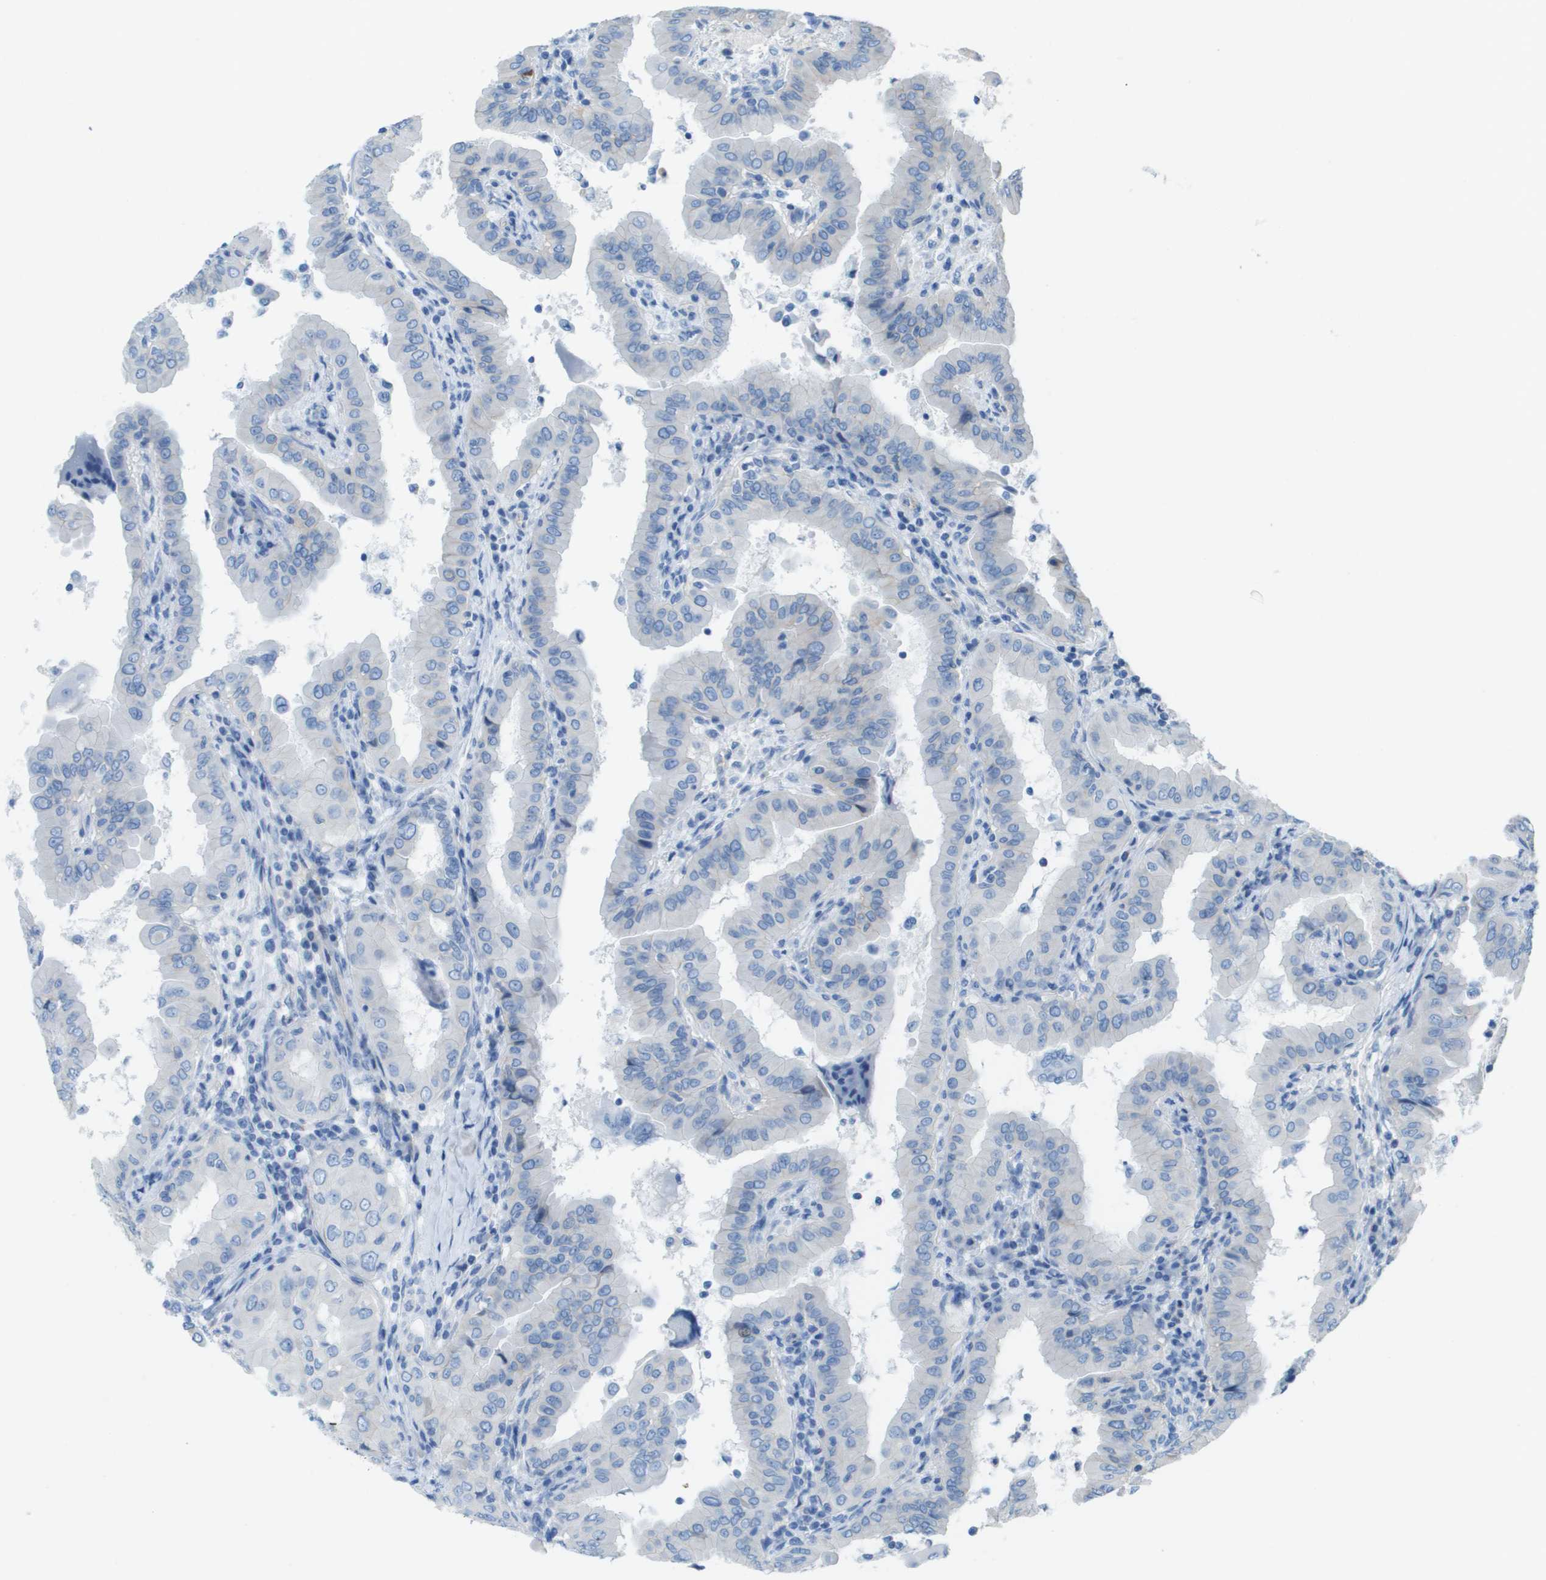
{"staining": {"intensity": "negative", "quantity": "none", "location": "none"}, "tissue": "thyroid cancer", "cell_type": "Tumor cells", "image_type": "cancer", "snomed": [{"axis": "morphology", "description": "Papillary adenocarcinoma, NOS"}, {"axis": "topography", "description": "Thyroid gland"}], "caption": "Thyroid papillary adenocarcinoma was stained to show a protein in brown. There is no significant positivity in tumor cells.", "gene": "CD46", "patient": {"sex": "male", "age": 33}}